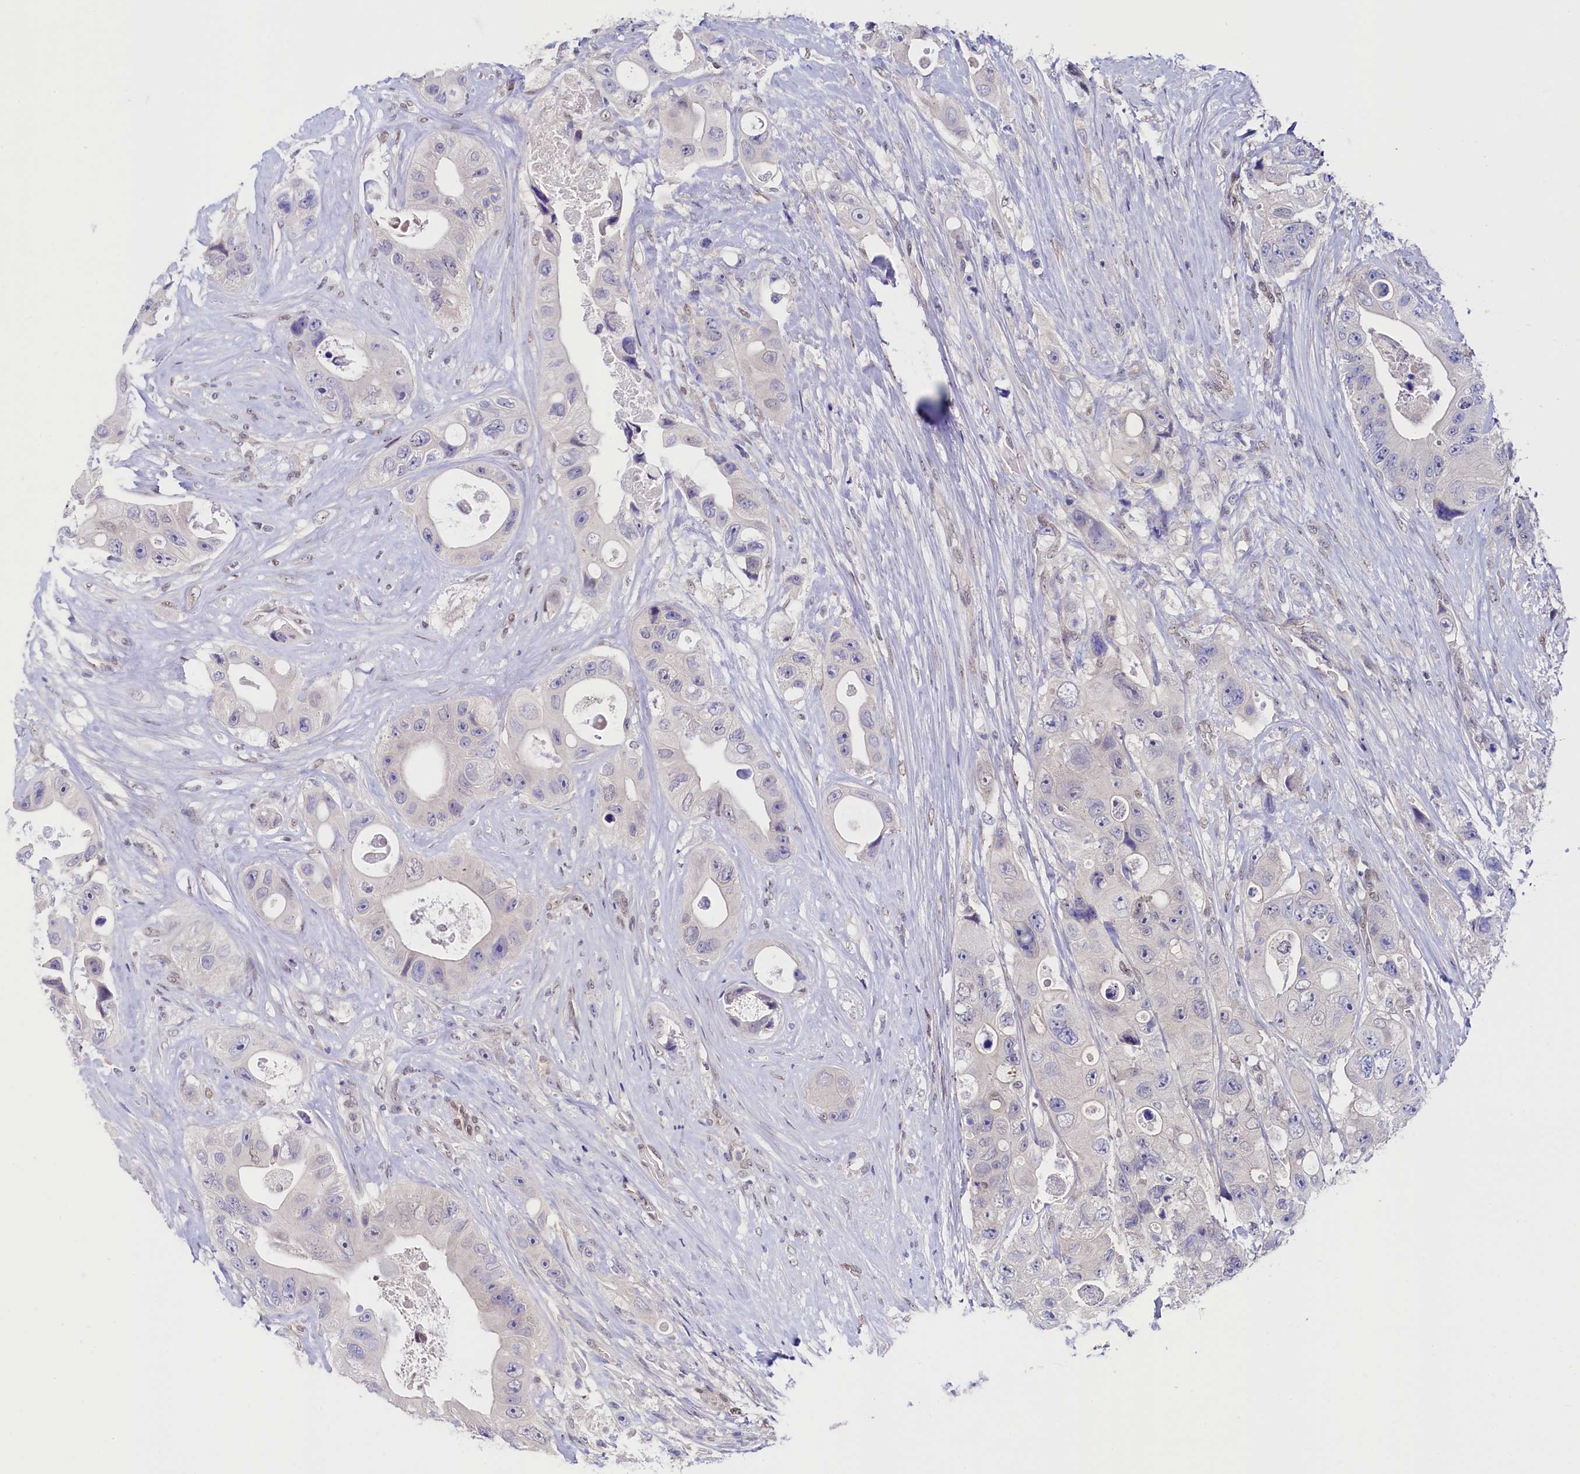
{"staining": {"intensity": "negative", "quantity": "none", "location": "none"}, "tissue": "colorectal cancer", "cell_type": "Tumor cells", "image_type": "cancer", "snomed": [{"axis": "morphology", "description": "Adenocarcinoma, NOS"}, {"axis": "topography", "description": "Colon"}], "caption": "Tumor cells are negative for brown protein staining in colorectal cancer.", "gene": "FLYWCH2", "patient": {"sex": "female", "age": 46}}